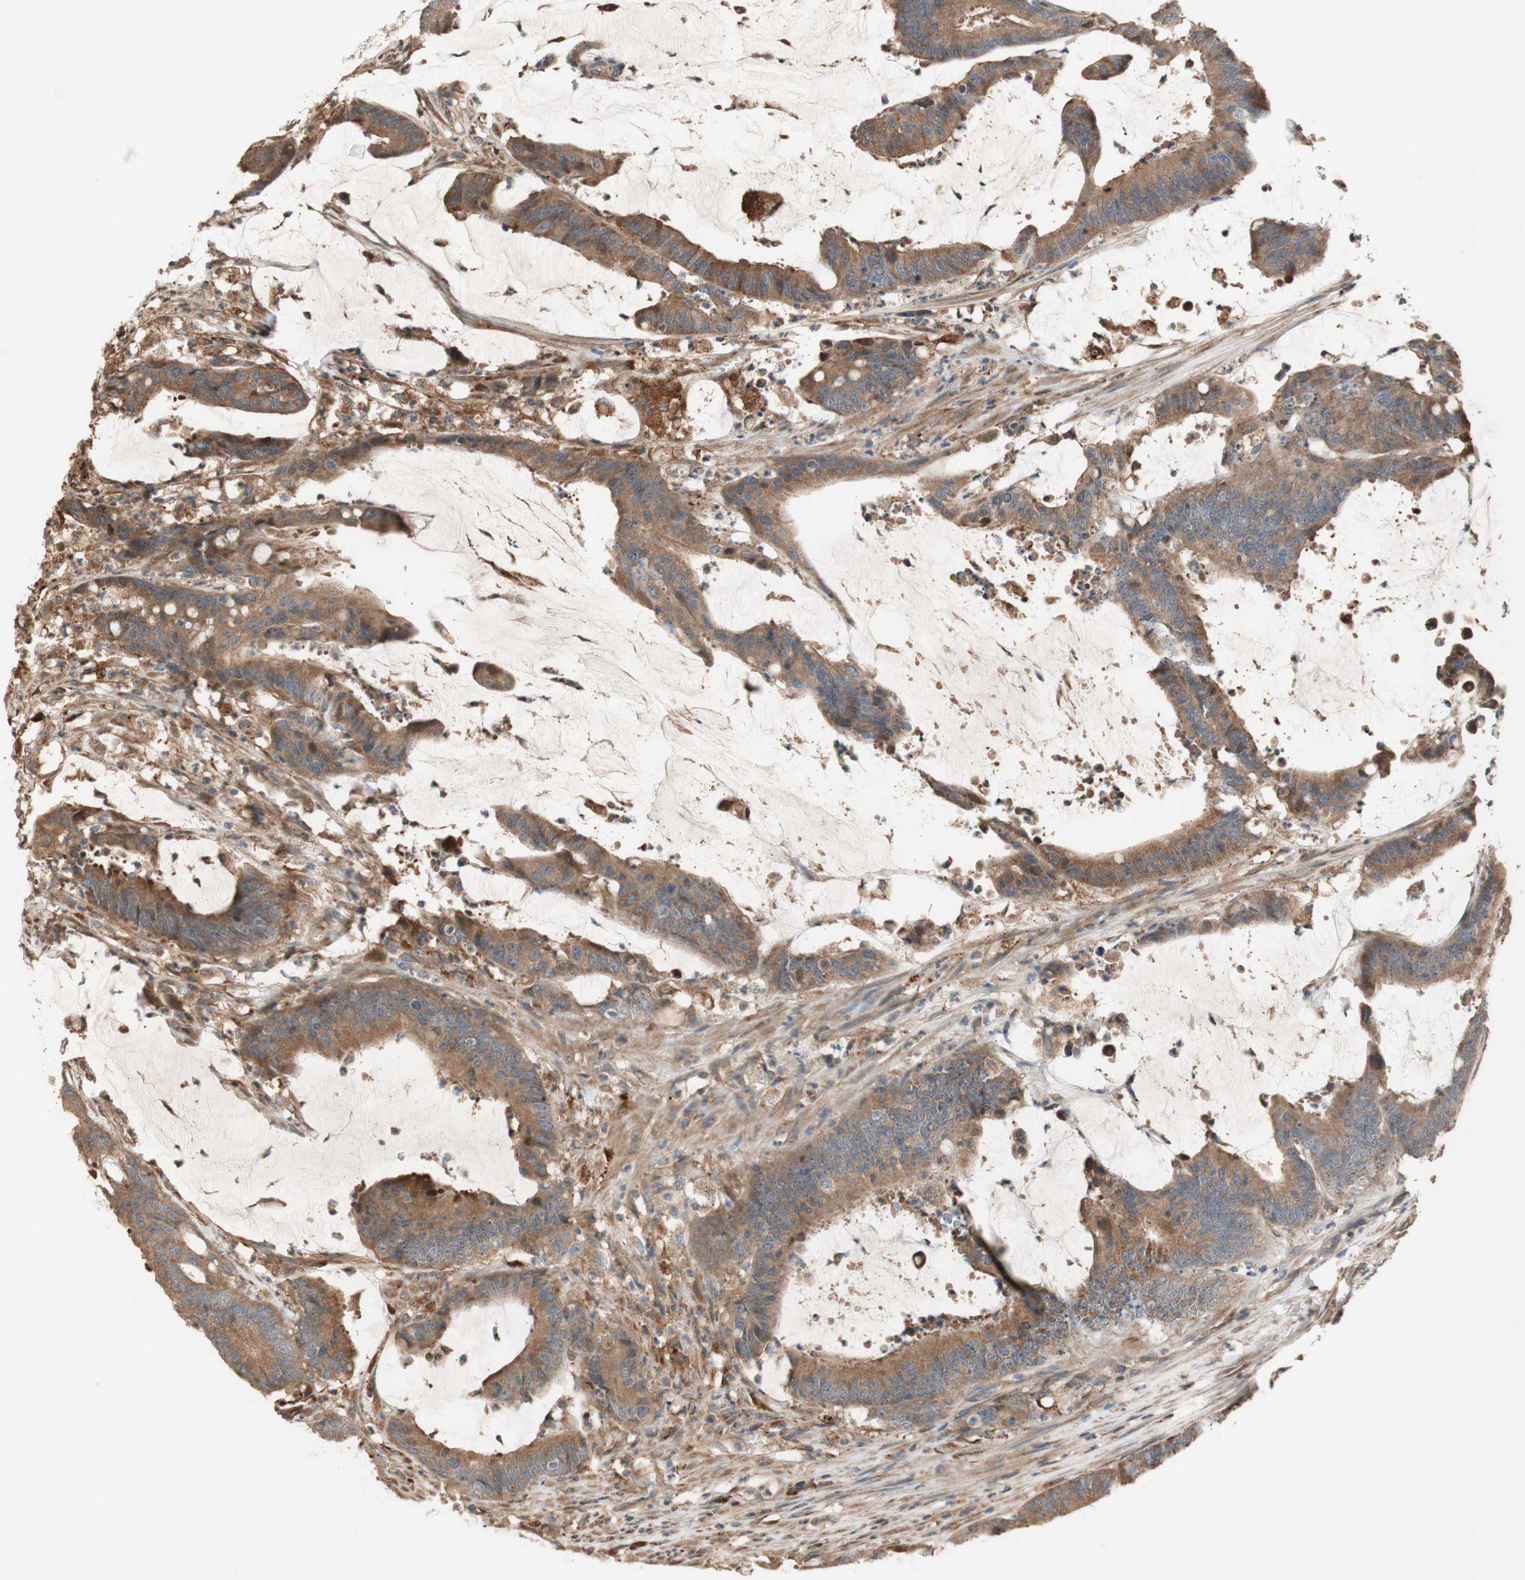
{"staining": {"intensity": "moderate", "quantity": ">75%", "location": "cytoplasmic/membranous"}, "tissue": "colorectal cancer", "cell_type": "Tumor cells", "image_type": "cancer", "snomed": [{"axis": "morphology", "description": "Adenocarcinoma, NOS"}, {"axis": "topography", "description": "Rectum"}], "caption": "Tumor cells display medium levels of moderate cytoplasmic/membranous staining in approximately >75% of cells in human adenocarcinoma (colorectal).", "gene": "PTPN21", "patient": {"sex": "female", "age": 66}}